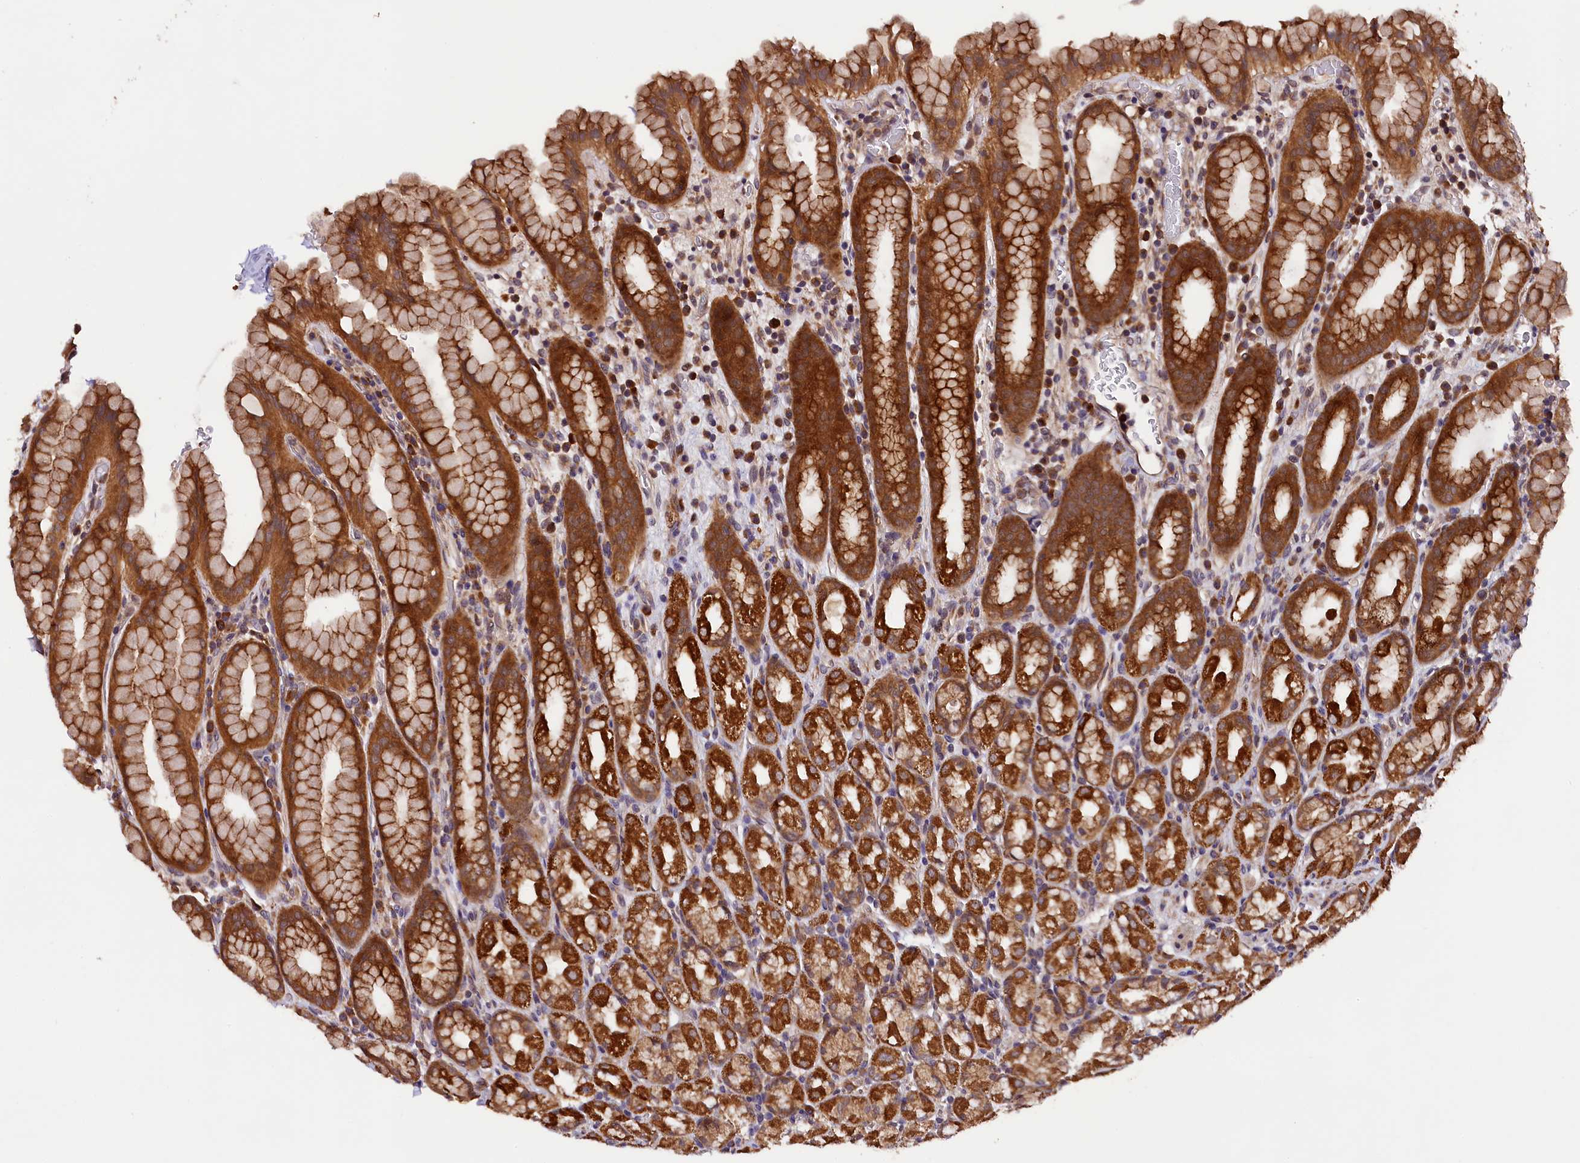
{"staining": {"intensity": "strong", "quantity": ">75%", "location": "cytoplasmic/membranous"}, "tissue": "stomach", "cell_type": "Glandular cells", "image_type": "normal", "snomed": [{"axis": "morphology", "description": "Normal tissue, NOS"}, {"axis": "topography", "description": "Stomach, upper"}, {"axis": "topography", "description": "Stomach, lower"}, {"axis": "topography", "description": "Small intestine"}], "caption": "IHC of unremarkable human stomach demonstrates high levels of strong cytoplasmic/membranous staining in approximately >75% of glandular cells. The protein of interest is shown in brown color, while the nuclei are stained blue.", "gene": "DOHH", "patient": {"sex": "male", "age": 68}}